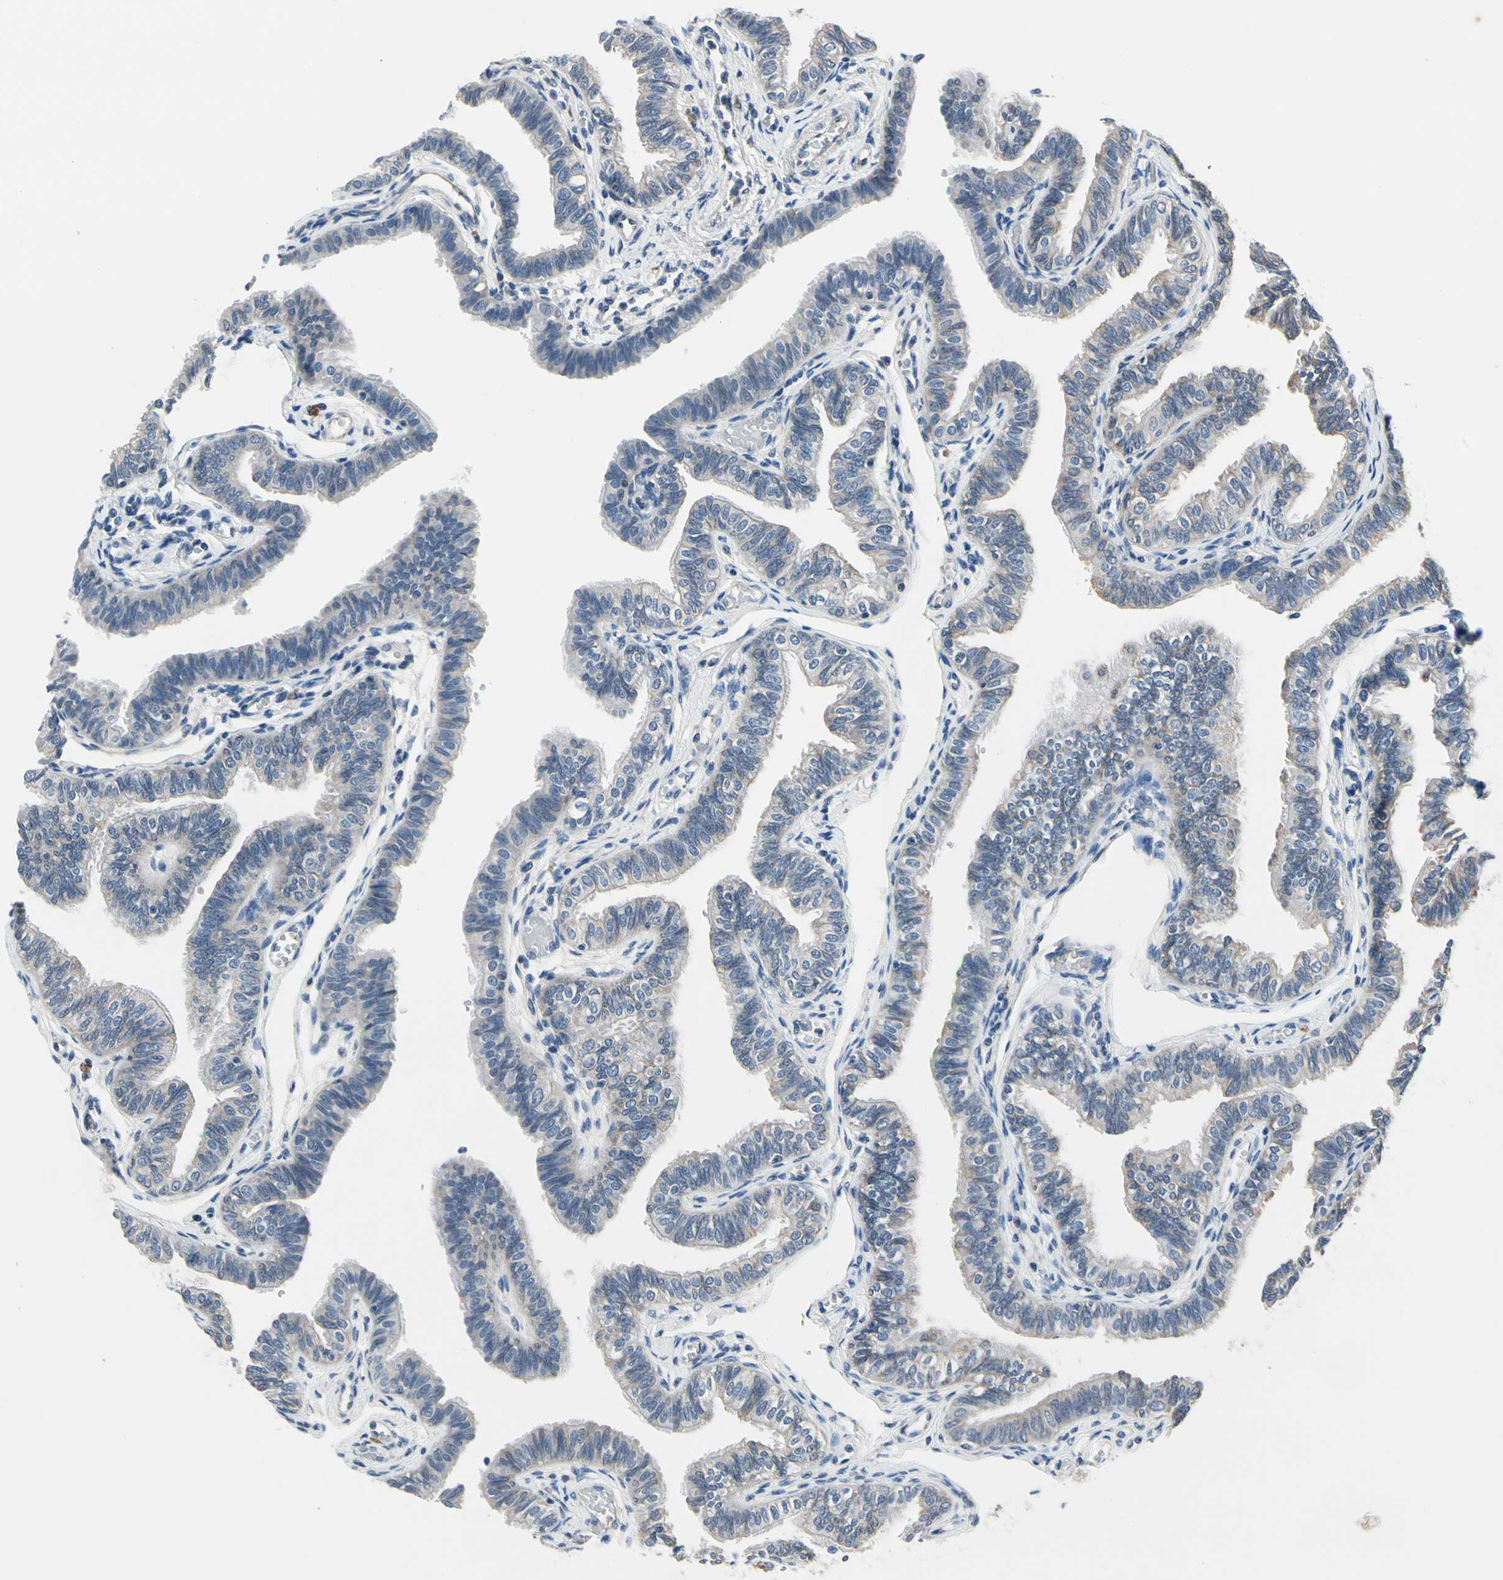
{"staining": {"intensity": "weak", "quantity": "<25%", "location": "cytoplasmic/membranous"}, "tissue": "fallopian tube", "cell_type": "Glandular cells", "image_type": "normal", "snomed": [{"axis": "morphology", "description": "Normal tissue, NOS"}, {"axis": "morphology", "description": "Dermoid, NOS"}, {"axis": "topography", "description": "Fallopian tube"}], "caption": "This is an IHC histopathology image of benign human fallopian tube. There is no expression in glandular cells.", "gene": "SELENOK", "patient": {"sex": "female", "age": 33}}